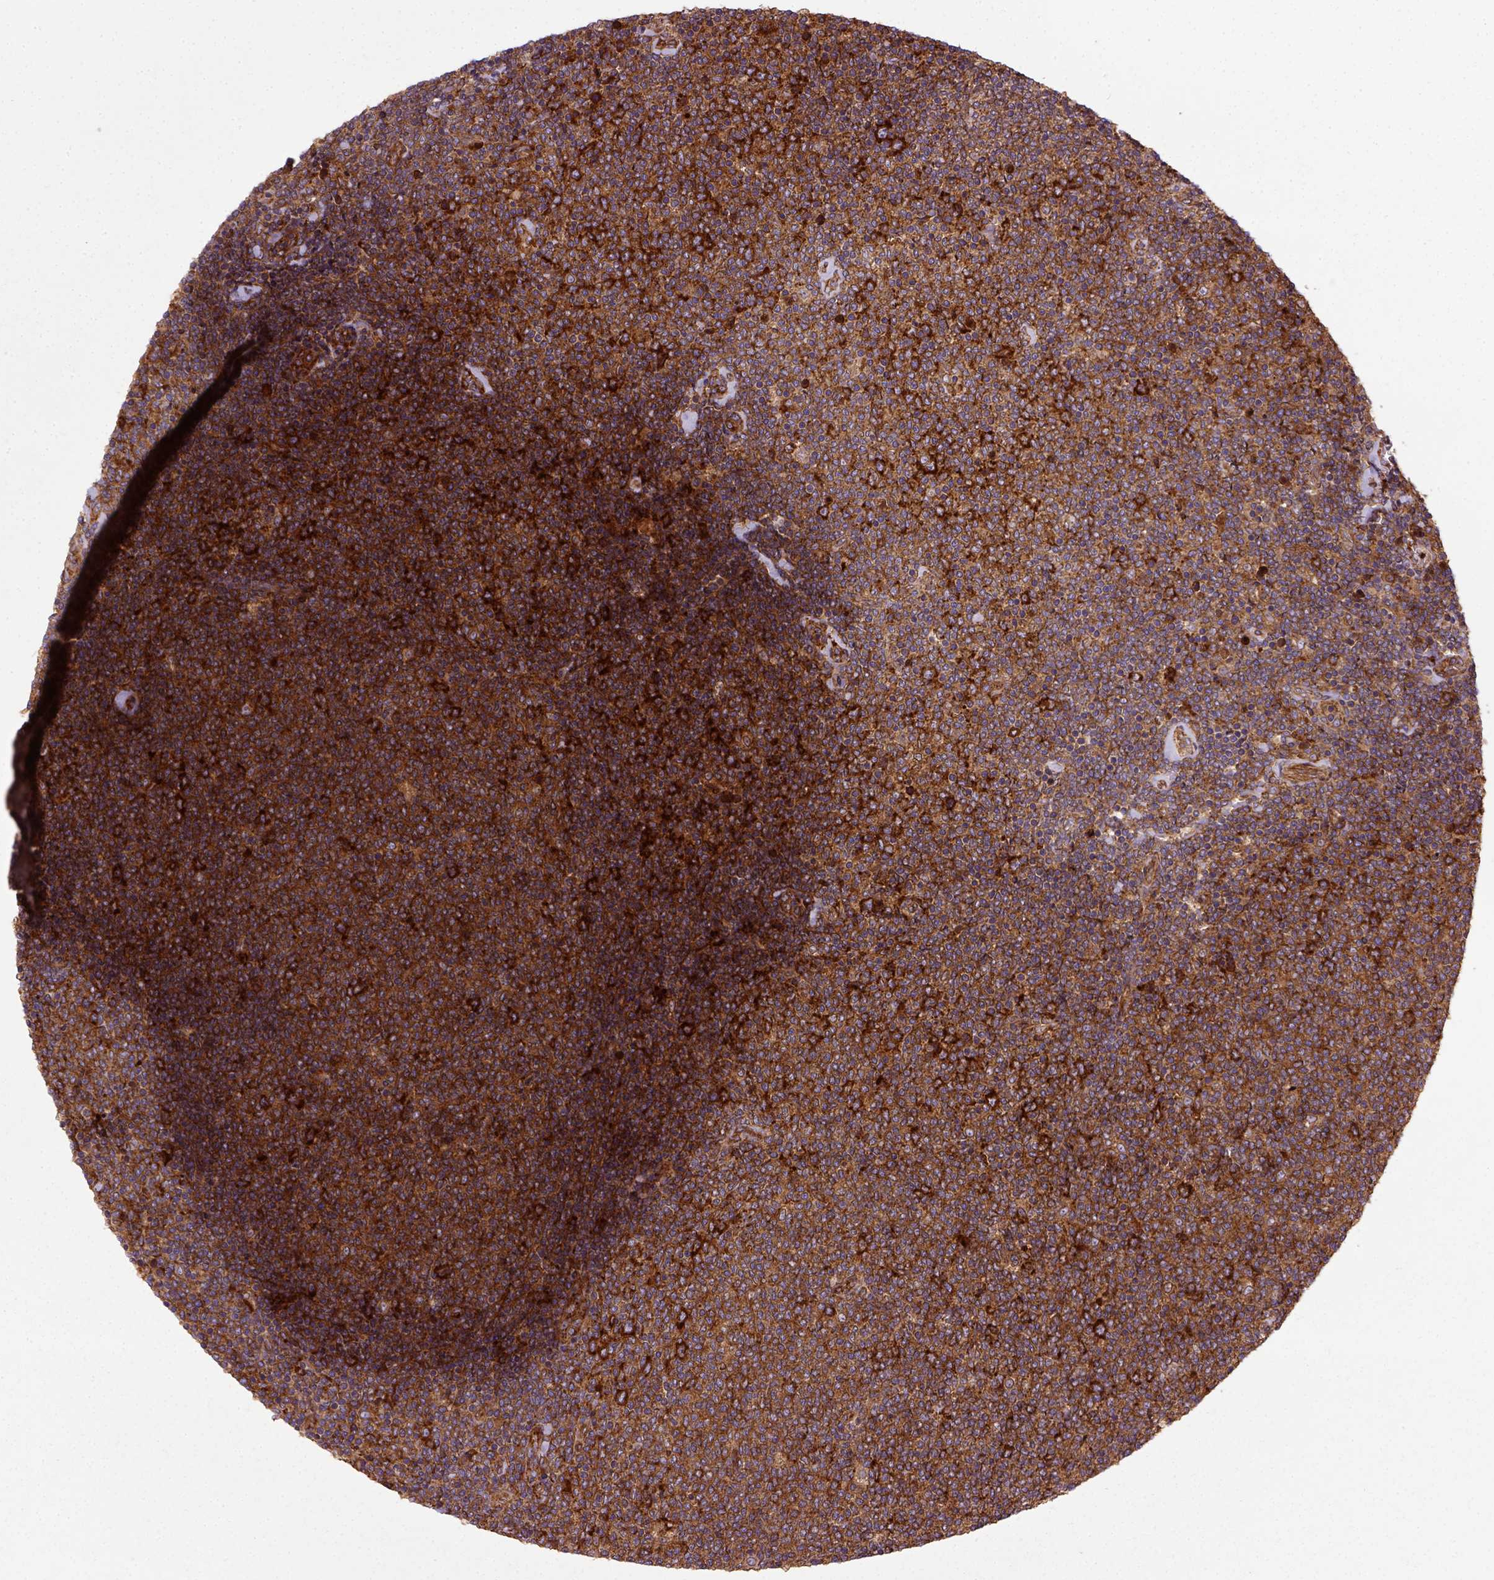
{"staining": {"intensity": "strong", "quantity": ">75%", "location": "cytoplasmic/membranous"}, "tissue": "lymphoma", "cell_type": "Tumor cells", "image_type": "cancer", "snomed": [{"axis": "morphology", "description": "Malignant lymphoma, non-Hodgkin's type, Low grade"}, {"axis": "topography", "description": "Lymph node"}], "caption": "Protein positivity by IHC demonstrates strong cytoplasmic/membranous staining in approximately >75% of tumor cells in lymphoma.", "gene": "CAPRIN1", "patient": {"sex": "male", "age": 52}}